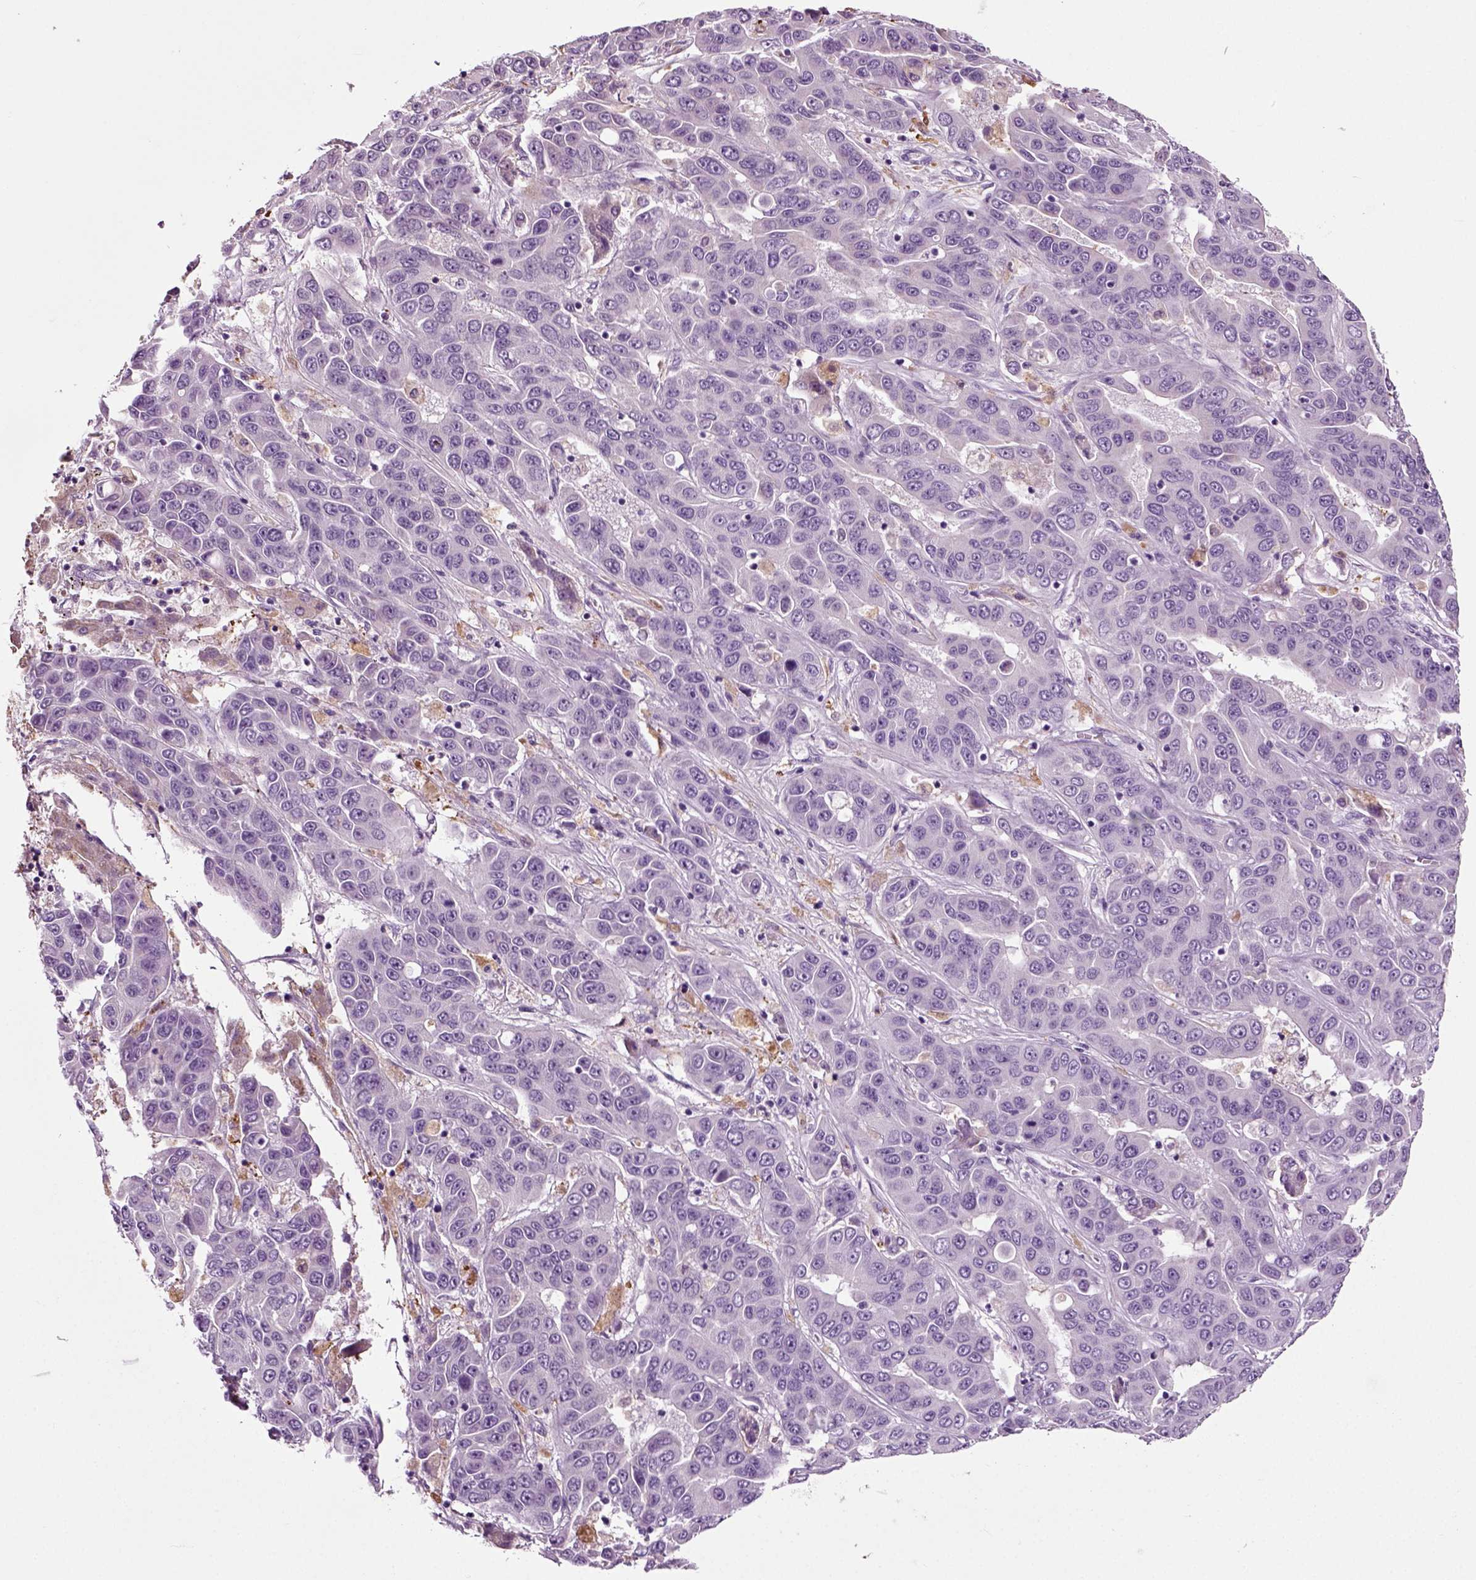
{"staining": {"intensity": "negative", "quantity": "none", "location": "none"}, "tissue": "liver cancer", "cell_type": "Tumor cells", "image_type": "cancer", "snomed": [{"axis": "morphology", "description": "Cholangiocarcinoma"}, {"axis": "topography", "description": "Liver"}], "caption": "Tumor cells are negative for protein expression in human cholangiocarcinoma (liver).", "gene": "DNAH10", "patient": {"sex": "female", "age": 52}}